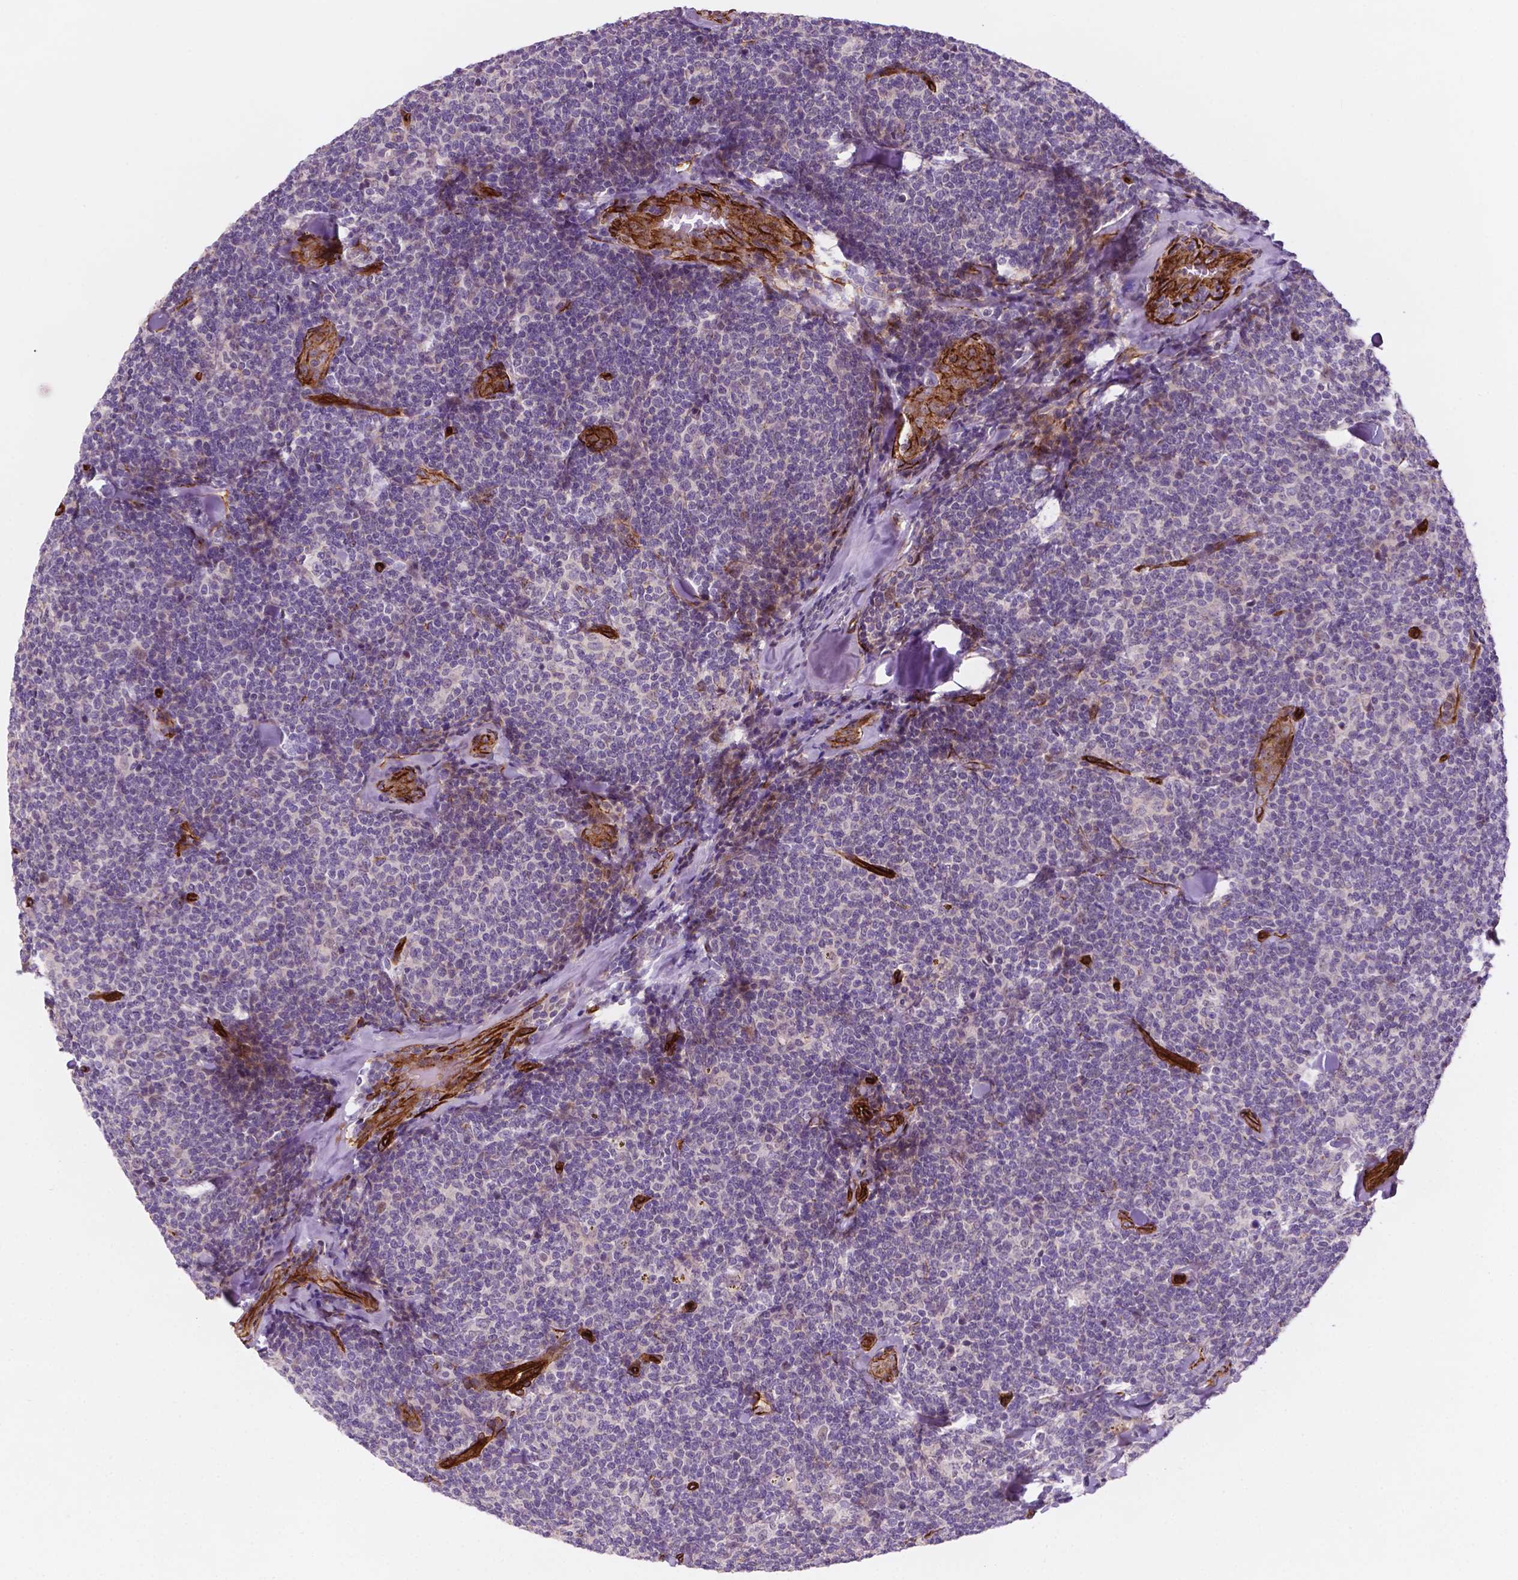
{"staining": {"intensity": "negative", "quantity": "none", "location": "none"}, "tissue": "lymphoma", "cell_type": "Tumor cells", "image_type": "cancer", "snomed": [{"axis": "morphology", "description": "Malignant lymphoma, non-Hodgkin's type, Low grade"}, {"axis": "topography", "description": "Lymph node"}], "caption": "Tumor cells show no significant protein staining in lymphoma.", "gene": "EGFL8", "patient": {"sex": "female", "age": 56}}